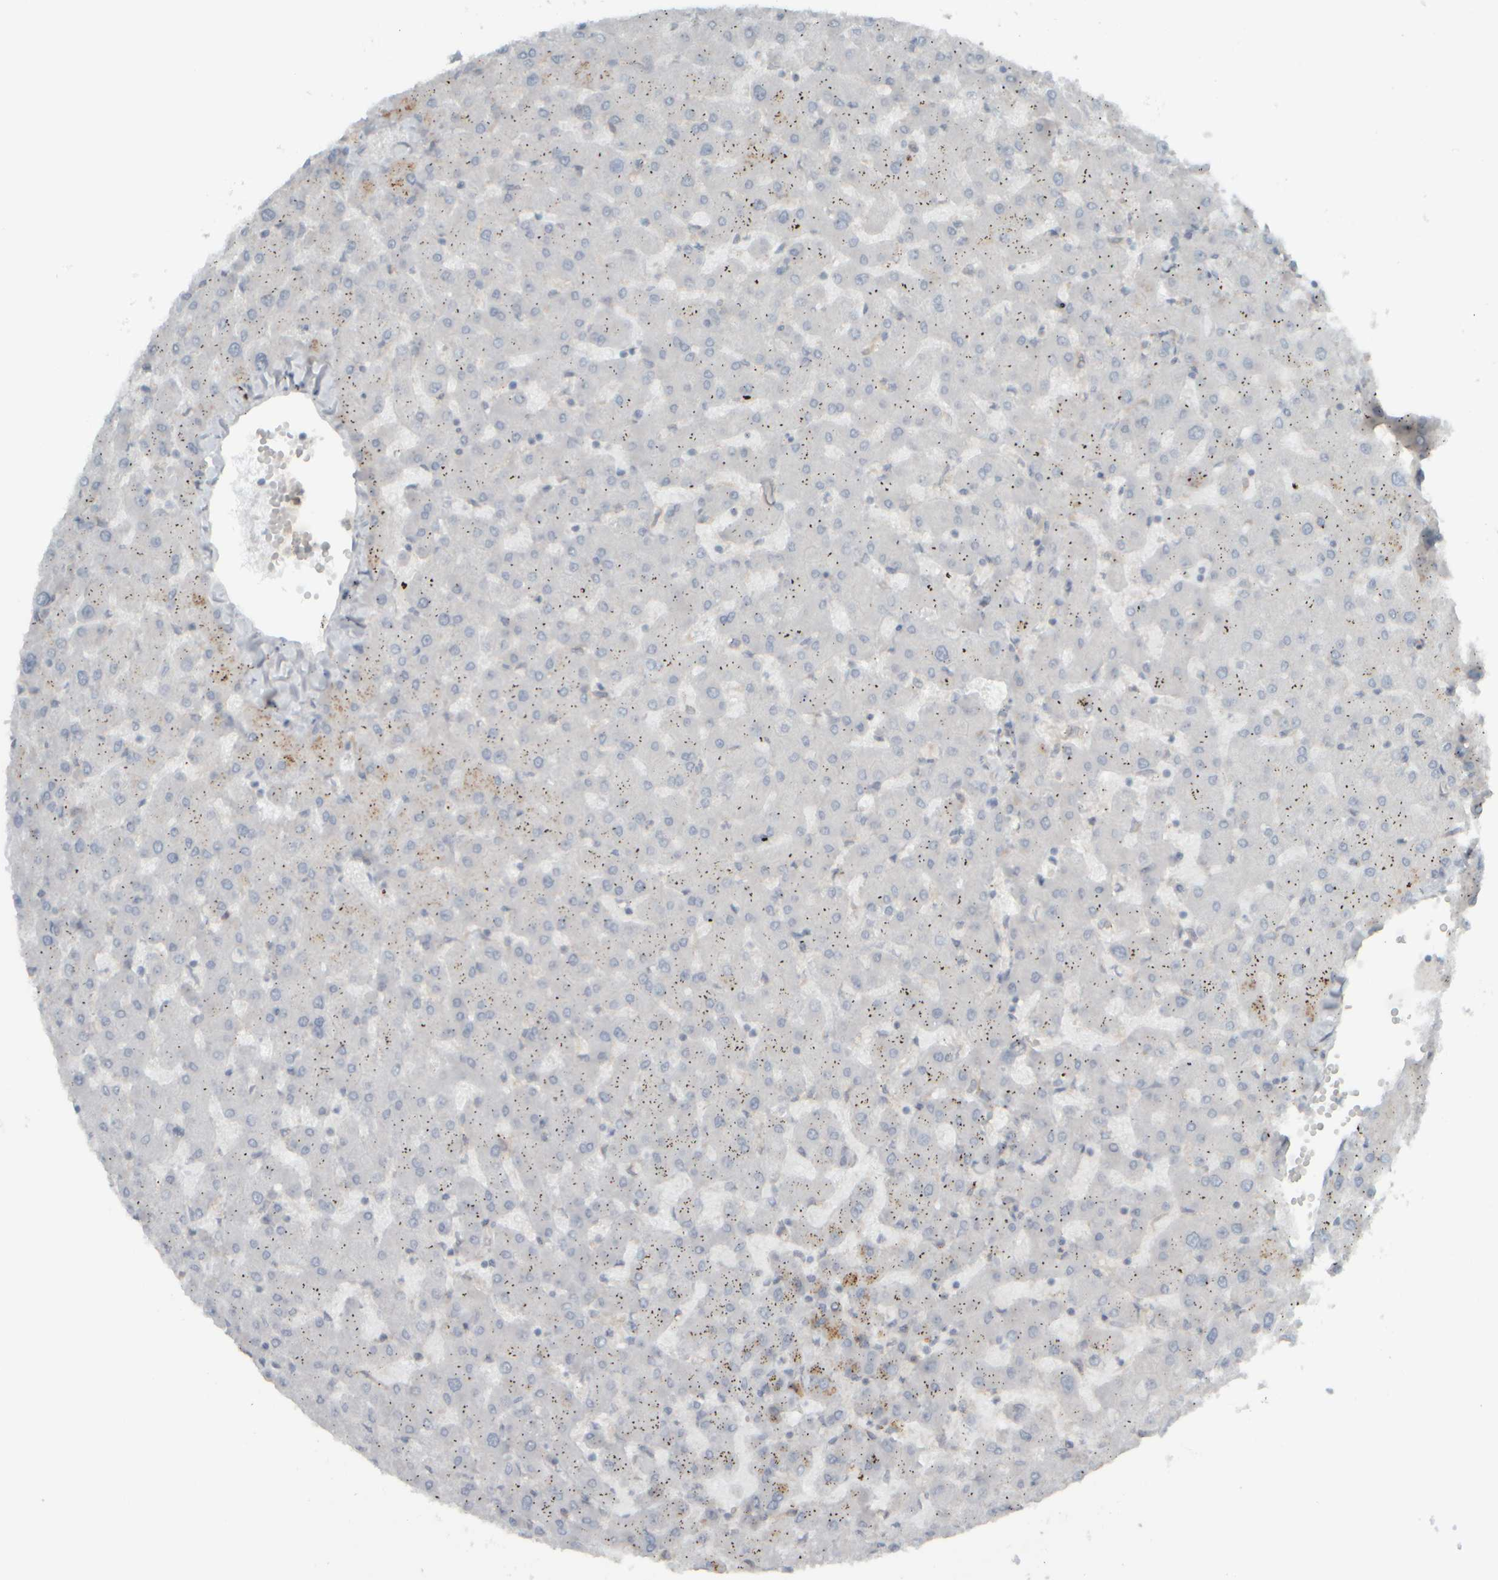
{"staining": {"intensity": "negative", "quantity": "none", "location": "none"}, "tissue": "liver", "cell_type": "Cholangiocytes", "image_type": "normal", "snomed": [{"axis": "morphology", "description": "Normal tissue, NOS"}, {"axis": "topography", "description": "Liver"}], "caption": "This is a image of immunohistochemistry staining of normal liver, which shows no expression in cholangiocytes. Nuclei are stained in blue.", "gene": "HGS", "patient": {"sex": "female", "age": 63}}